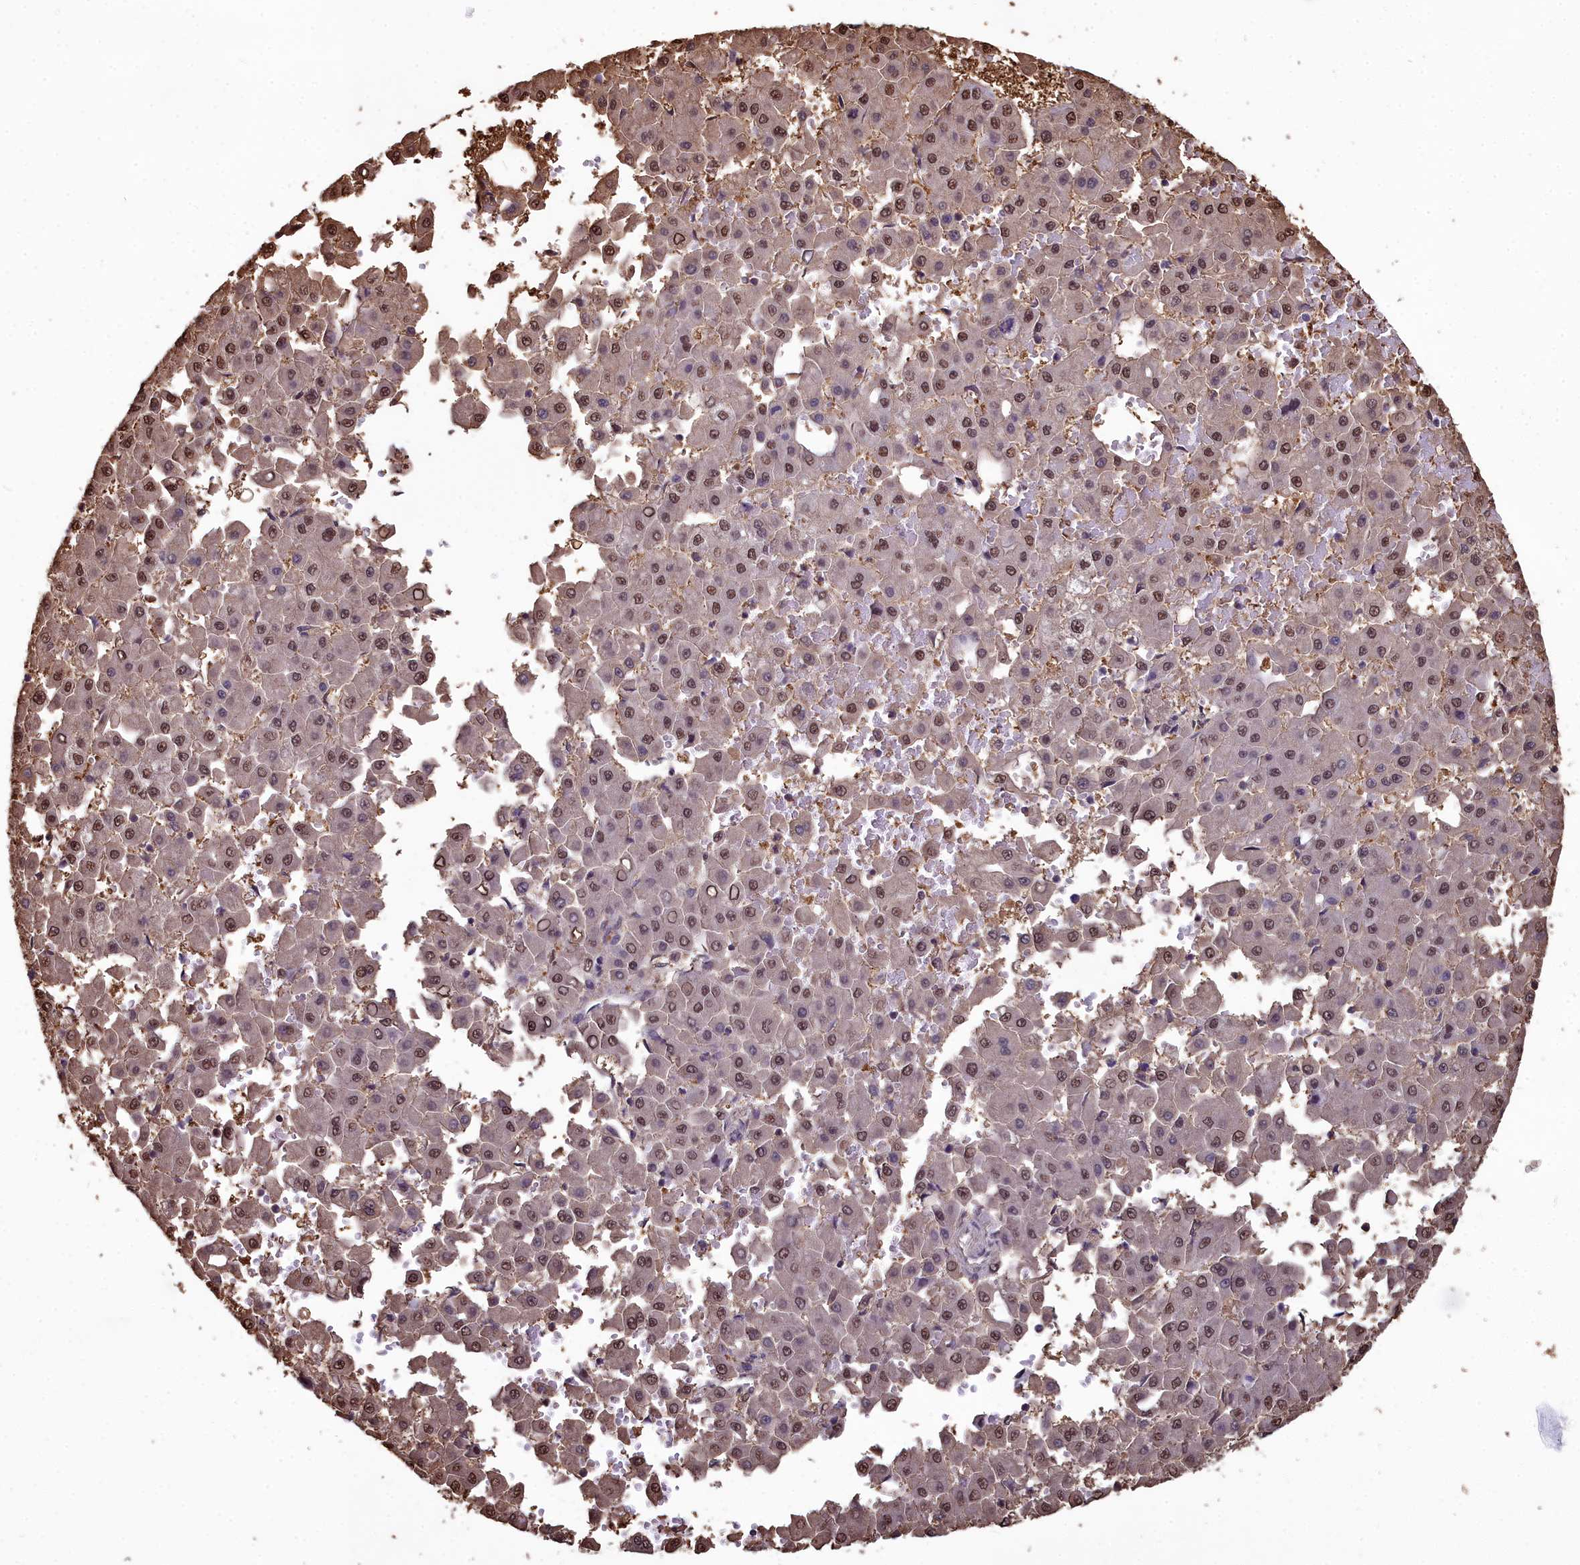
{"staining": {"intensity": "moderate", "quantity": ">75%", "location": "nuclear"}, "tissue": "liver cancer", "cell_type": "Tumor cells", "image_type": "cancer", "snomed": [{"axis": "morphology", "description": "Carcinoma, Hepatocellular, NOS"}, {"axis": "topography", "description": "Liver"}], "caption": "Human liver hepatocellular carcinoma stained with a protein marker shows moderate staining in tumor cells.", "gene": "GAPDH", "patient": {"sex": "male", "age": 47}}